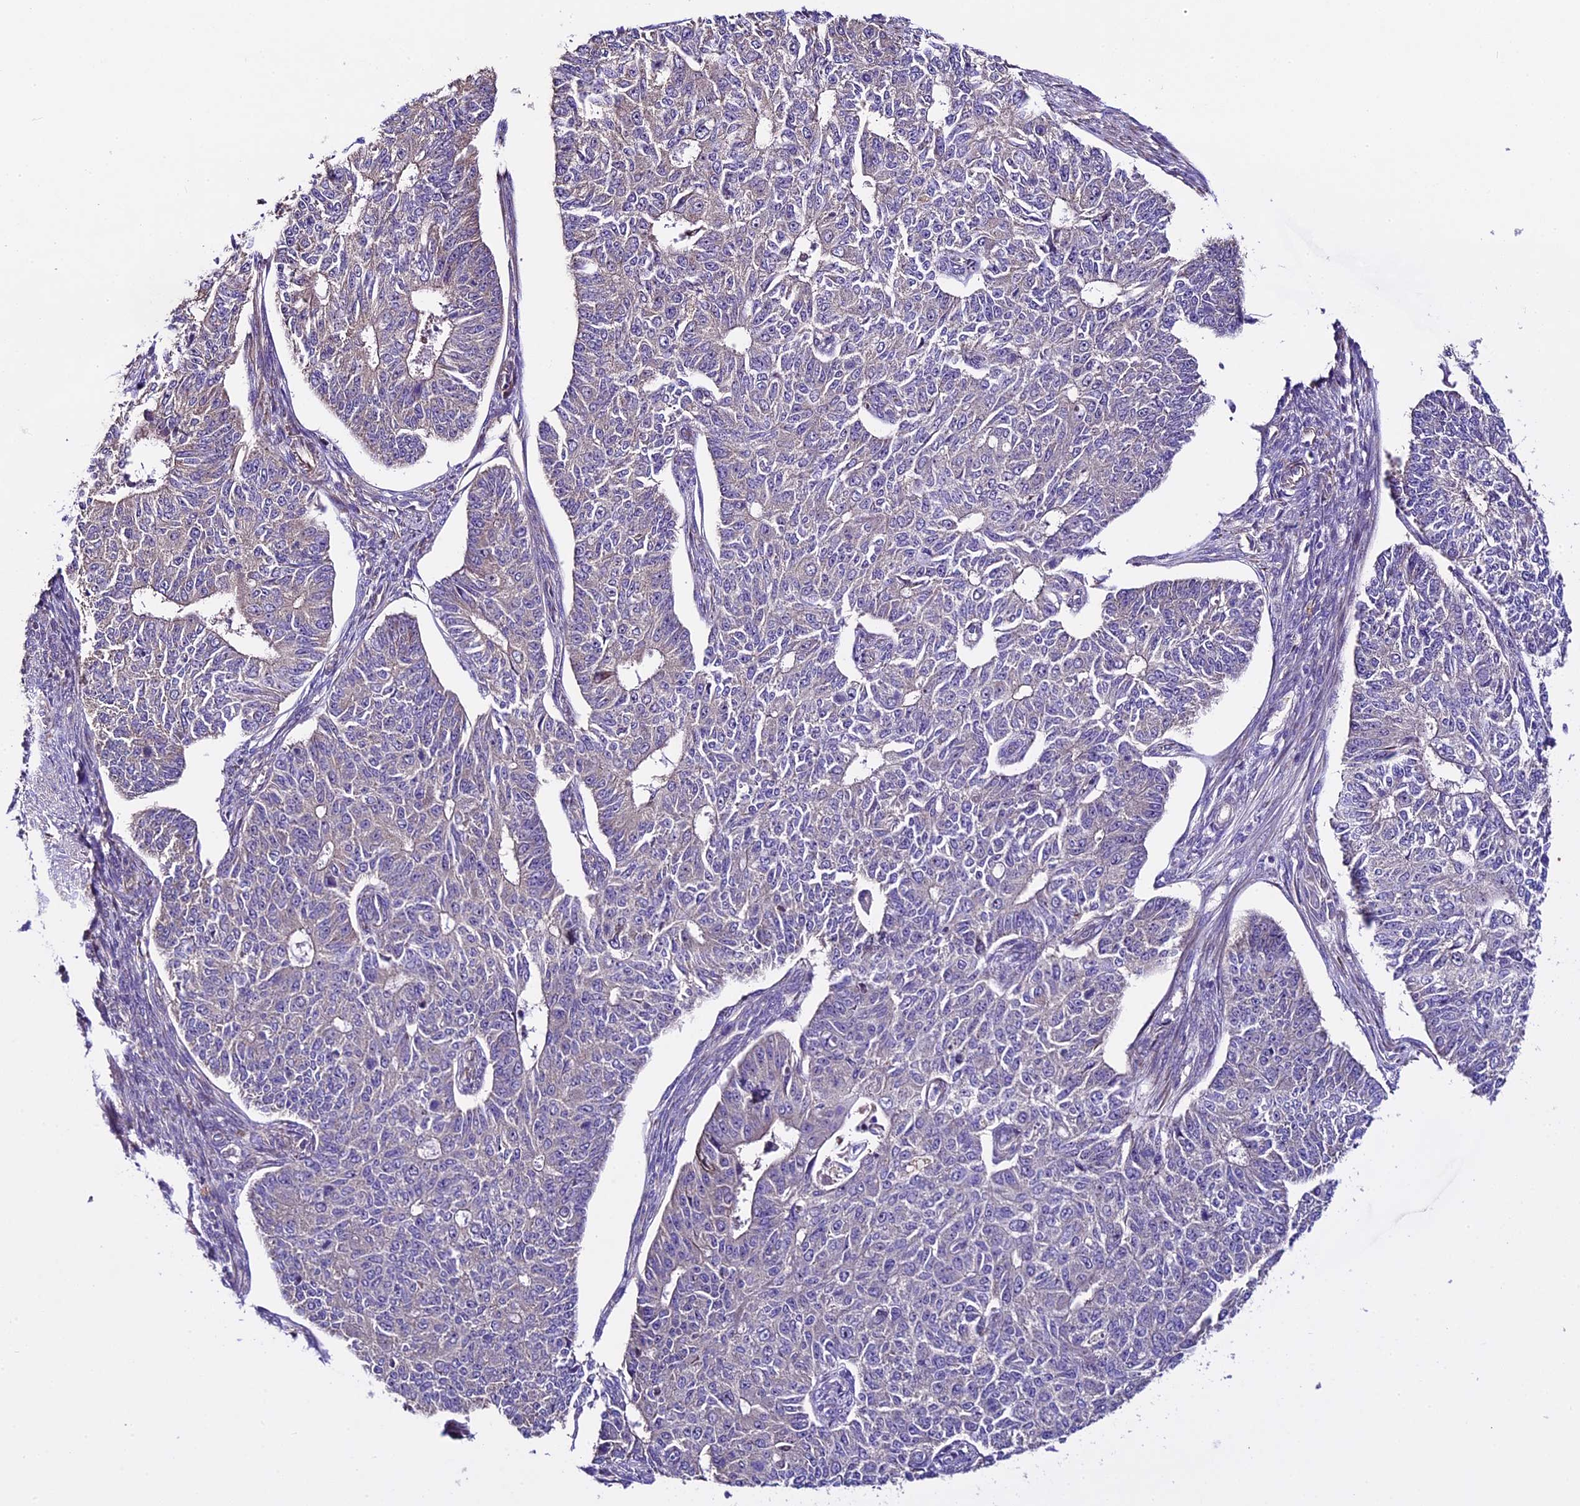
{"staining": {"intensity": "negative", "quantity": "none", "location": "none"}, "tissue": "endometrial cancer", "cell_type": "Tumor cells", "image_type": "cancer", "snomed": [{"axis": "morphology", "description": "Adenocarcinoma, NOS"}, {"axis": "topography", "description": "Endometrium"}], "caption": "IHC of endometrial cancer shows no staining in tumor cells.", "gene": "SPIRE1", "patient": {"sex": "female", "age": 32}}